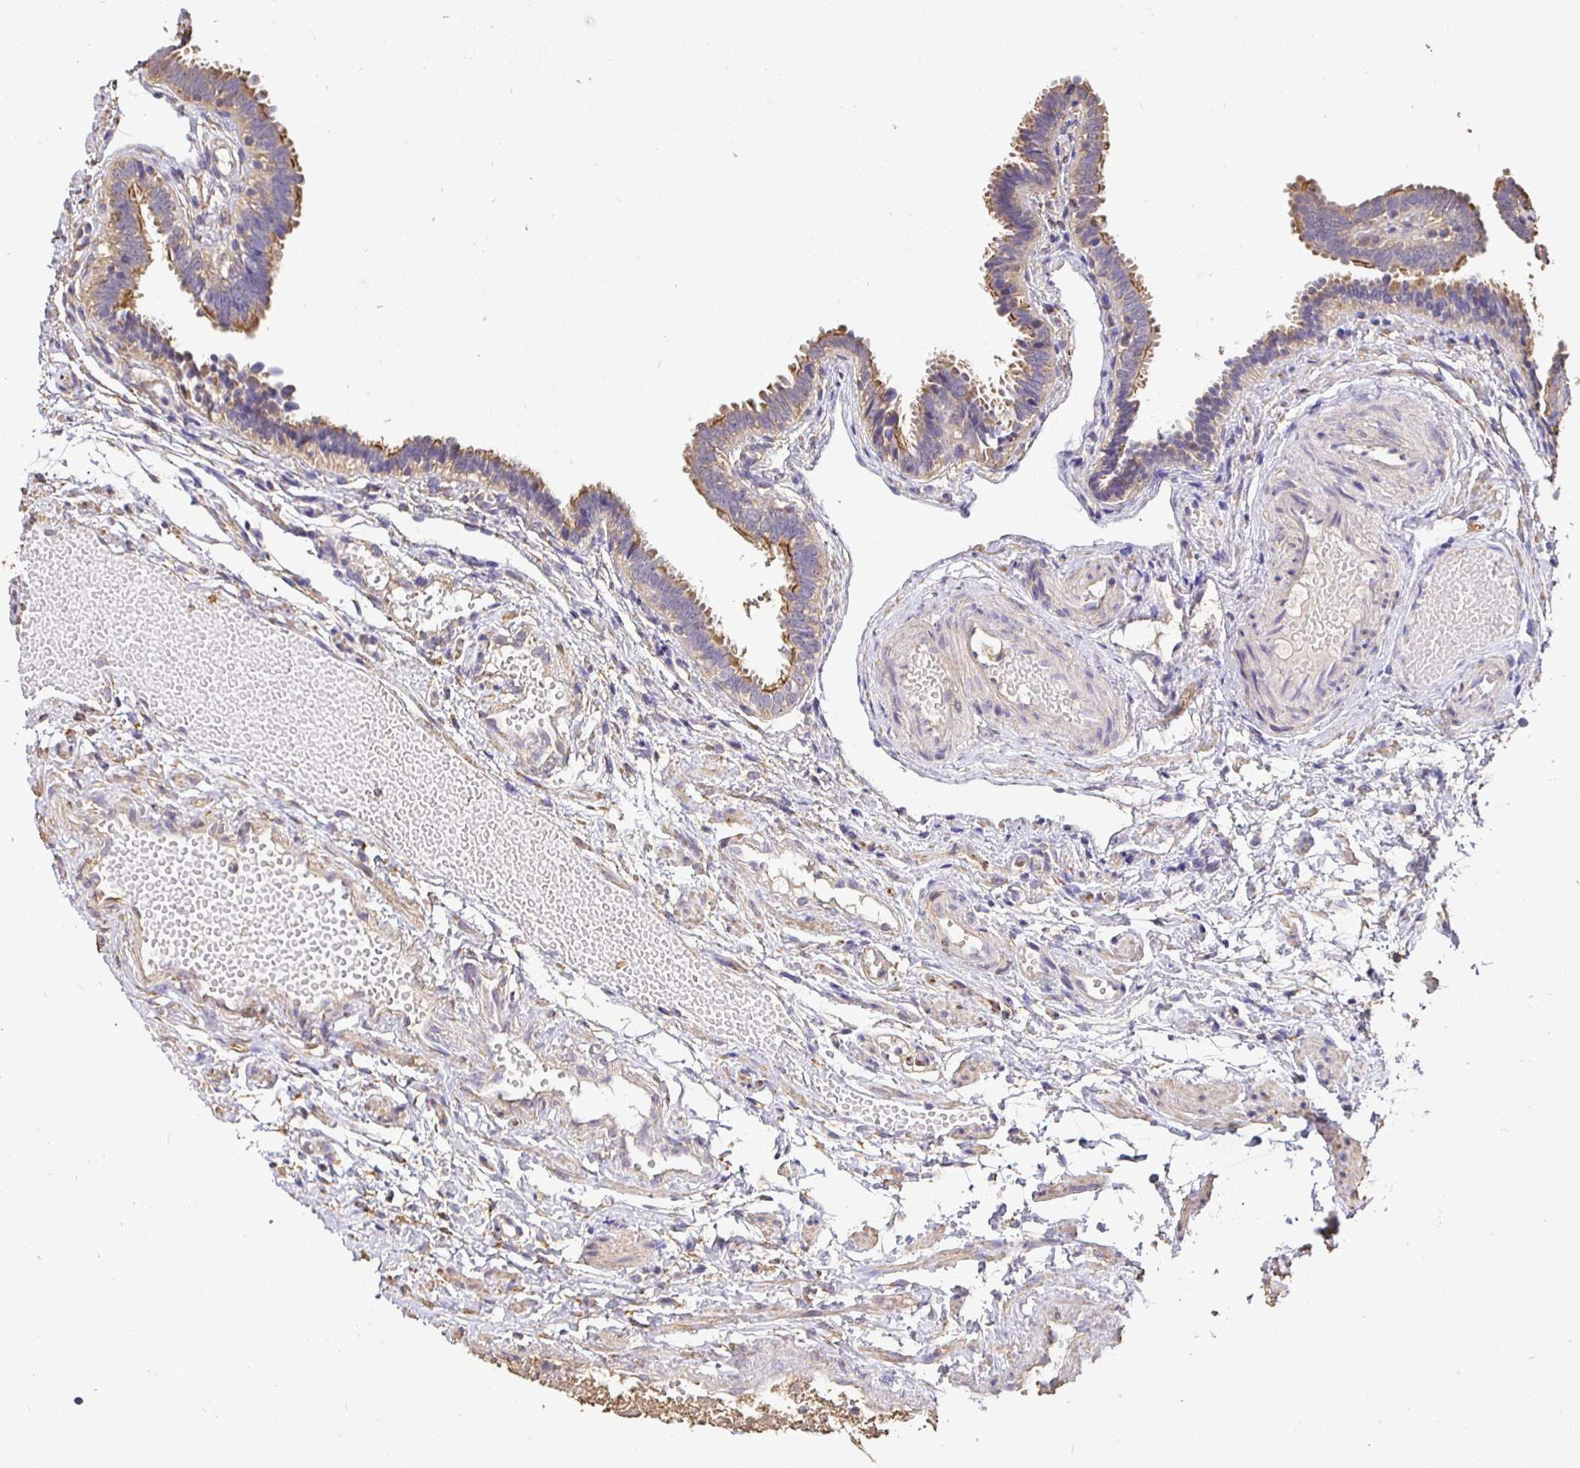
{"staining": {"intensity": "moderate", "quantity": "25%-75%", "location": "cytoplasmic/membranous"}, "tissue": "fallopian tube", "cell_type": "Glandular cells", "image_type": "normal", "snomed": [{"axis": "morphology", "description": "Normal tissue, NOS"}, {"axis": "topography", "description": "Fallopian tube"}], "caption": "Immunohistochemical staining of normal fallopian tube exhibits 25%-75% levels of moderate cytoplasmic/membranous protein expression in about 25%-75% of glandular cells.", "gene": "MAPK8IP3", "patient": {"sex": "female", "age": 37}}